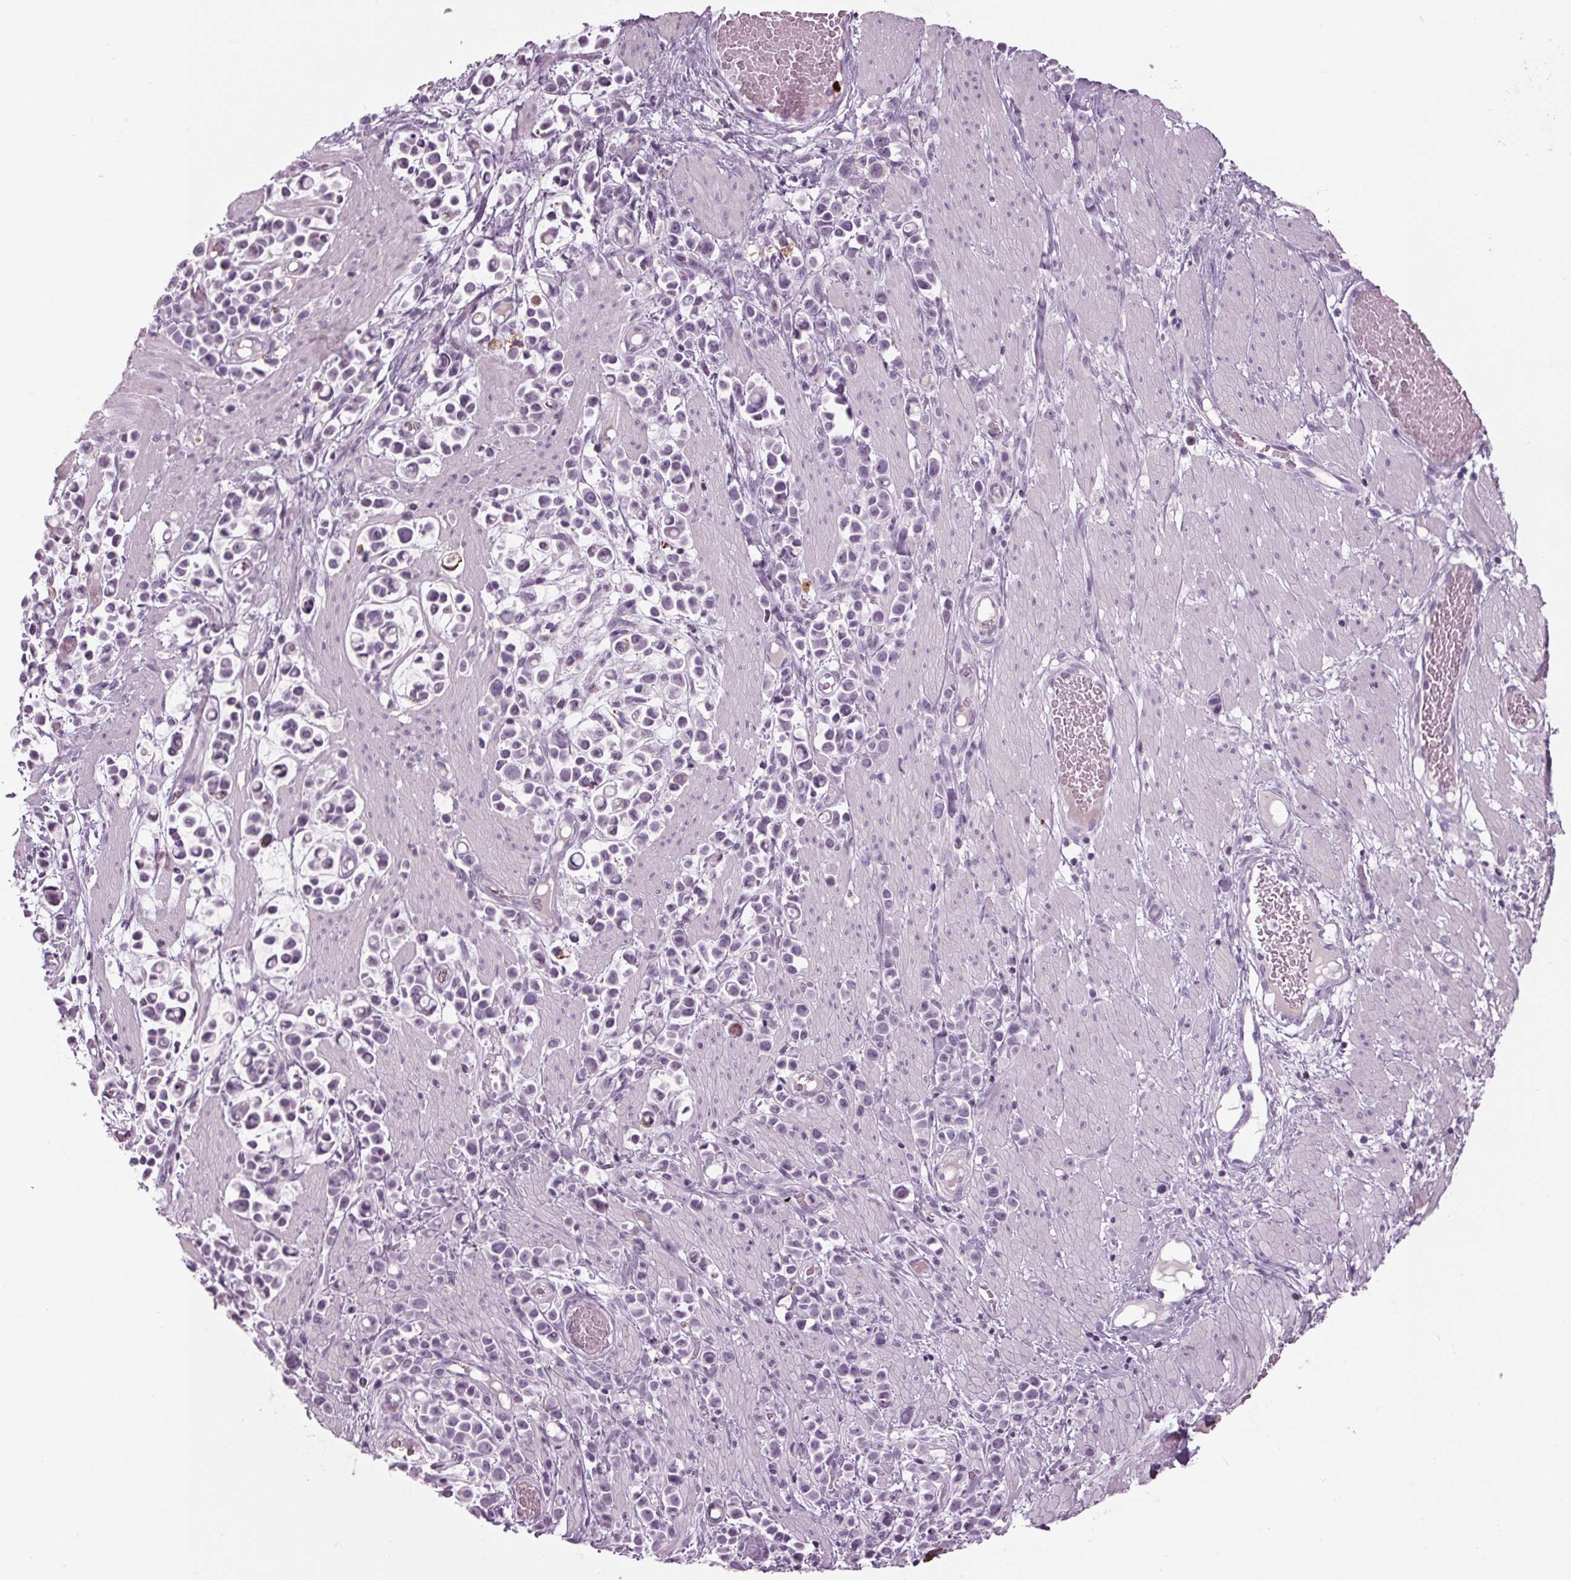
{"staining": {"intensity": "negative", "quantity": "none", "location": "none"}, "tissue": "stomach cancer", "cell_type": "Tumor cells", "image_type": "cancer", "snomed": [{"axis": "morphology", "description": "Adenocarcinoma, NOS"}, {"axis": "topography", "description": "Stomach"}], "caption": "A high-resolution micrograph shows immunohistochemistry staining of stomach cancer, which displays no significant expression in tumor cells. Nuclei are stained in blue.", "gene": "CYP3A43", "patient": {"sex": "male", "age": 82}}